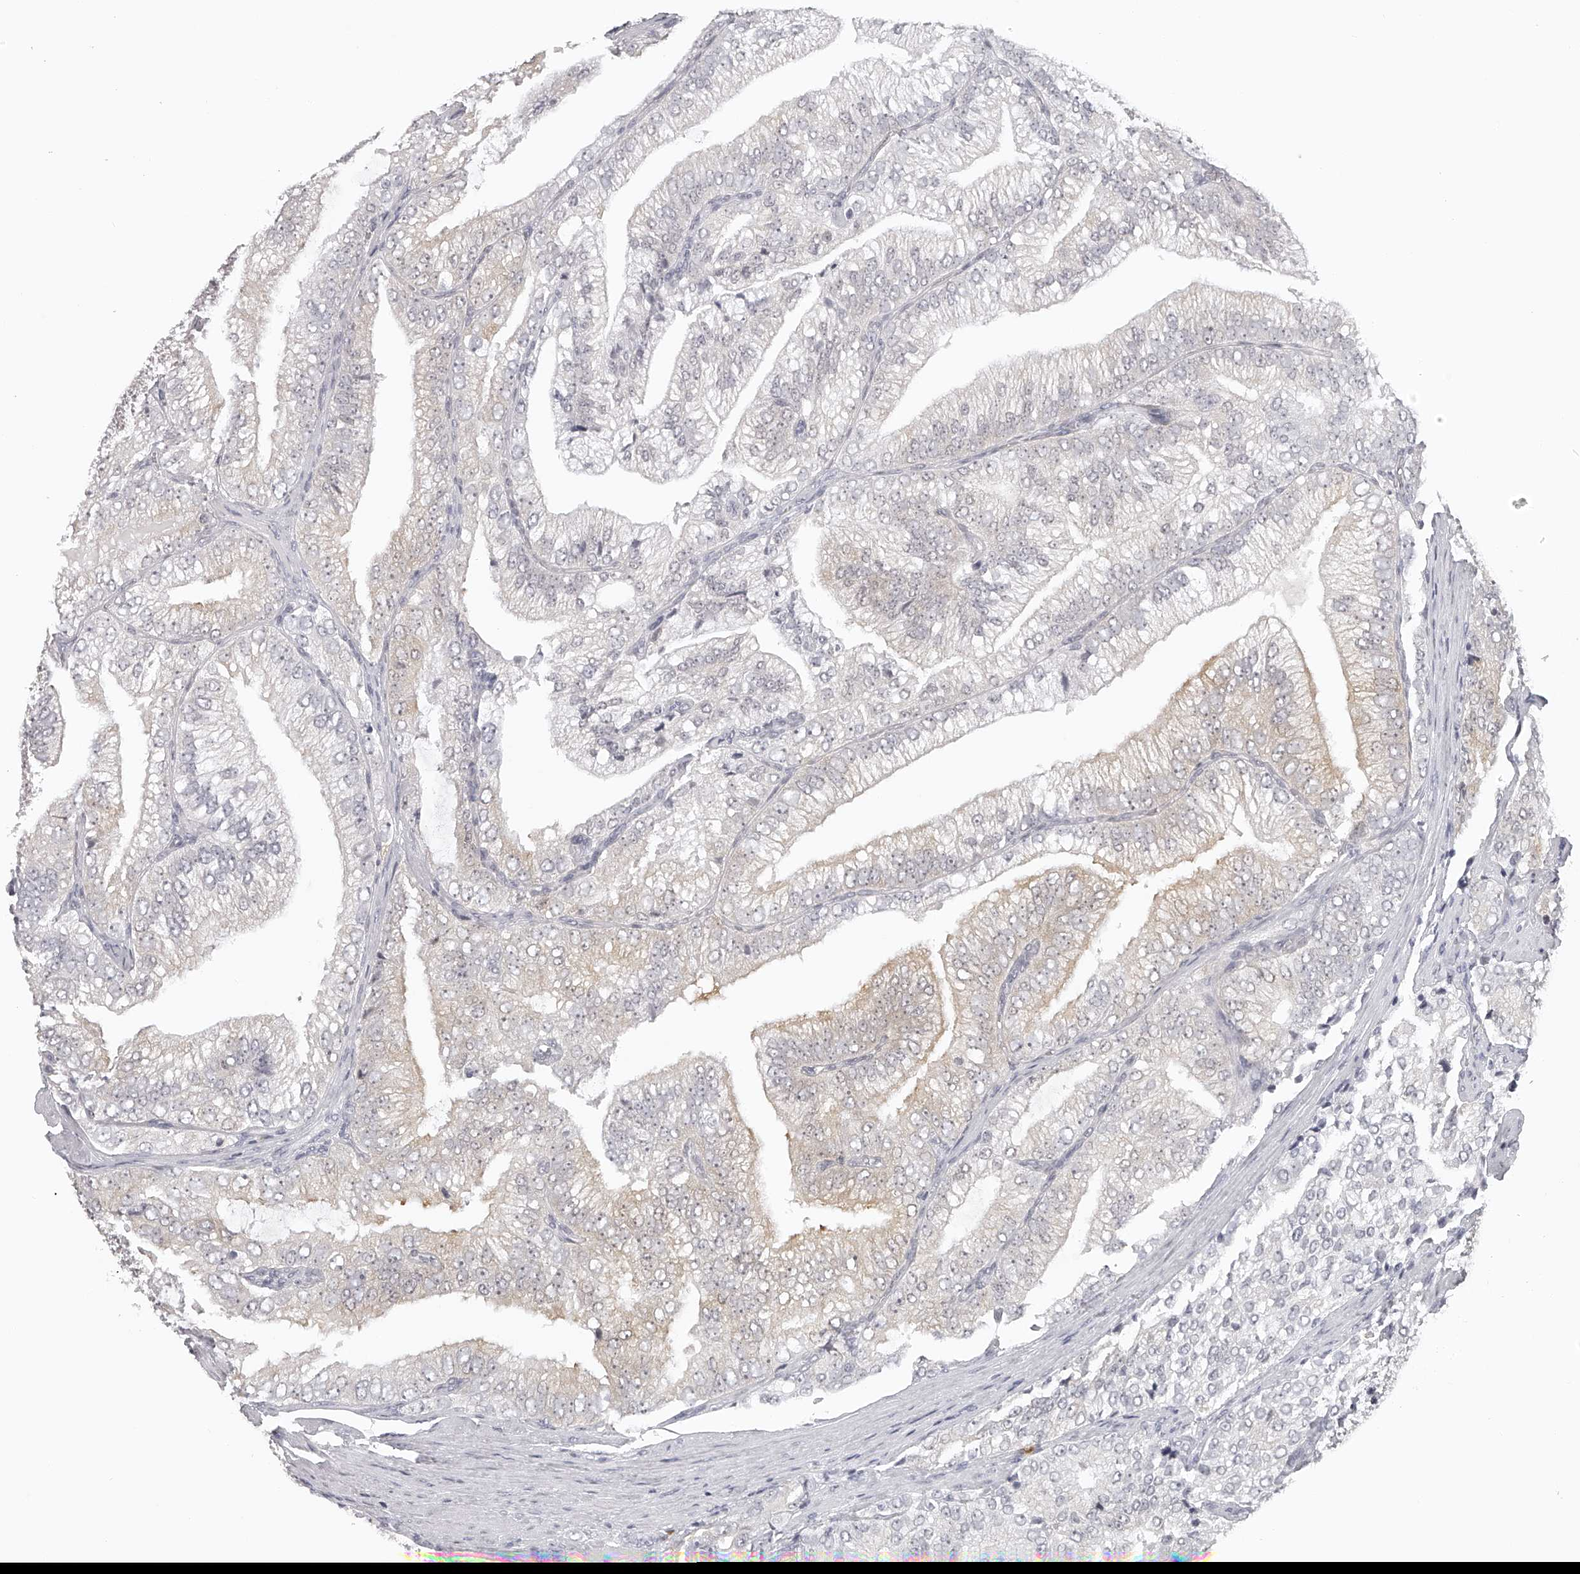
{"staining": {"intensity": "weak", "quantity": "<25%", "location": "cytoplasmic/membranous"}, "tissue": "prostate cancer", "cell_type": "Tumor cells", "image_type": "cancer", "snomed": [{"axis": "morphology", "description": "Adenocarcinoma, High grade"}, {"axis": "topography", "description": "Prostate"}], "caption": "IHC photomicrograph of human prostate adenocarcinoma (high-grade) stained for a protein (brown), which shows no expression in tumor cells.", "gene": "SEC11C", "patient": {"sex": "male", "age": 58}}